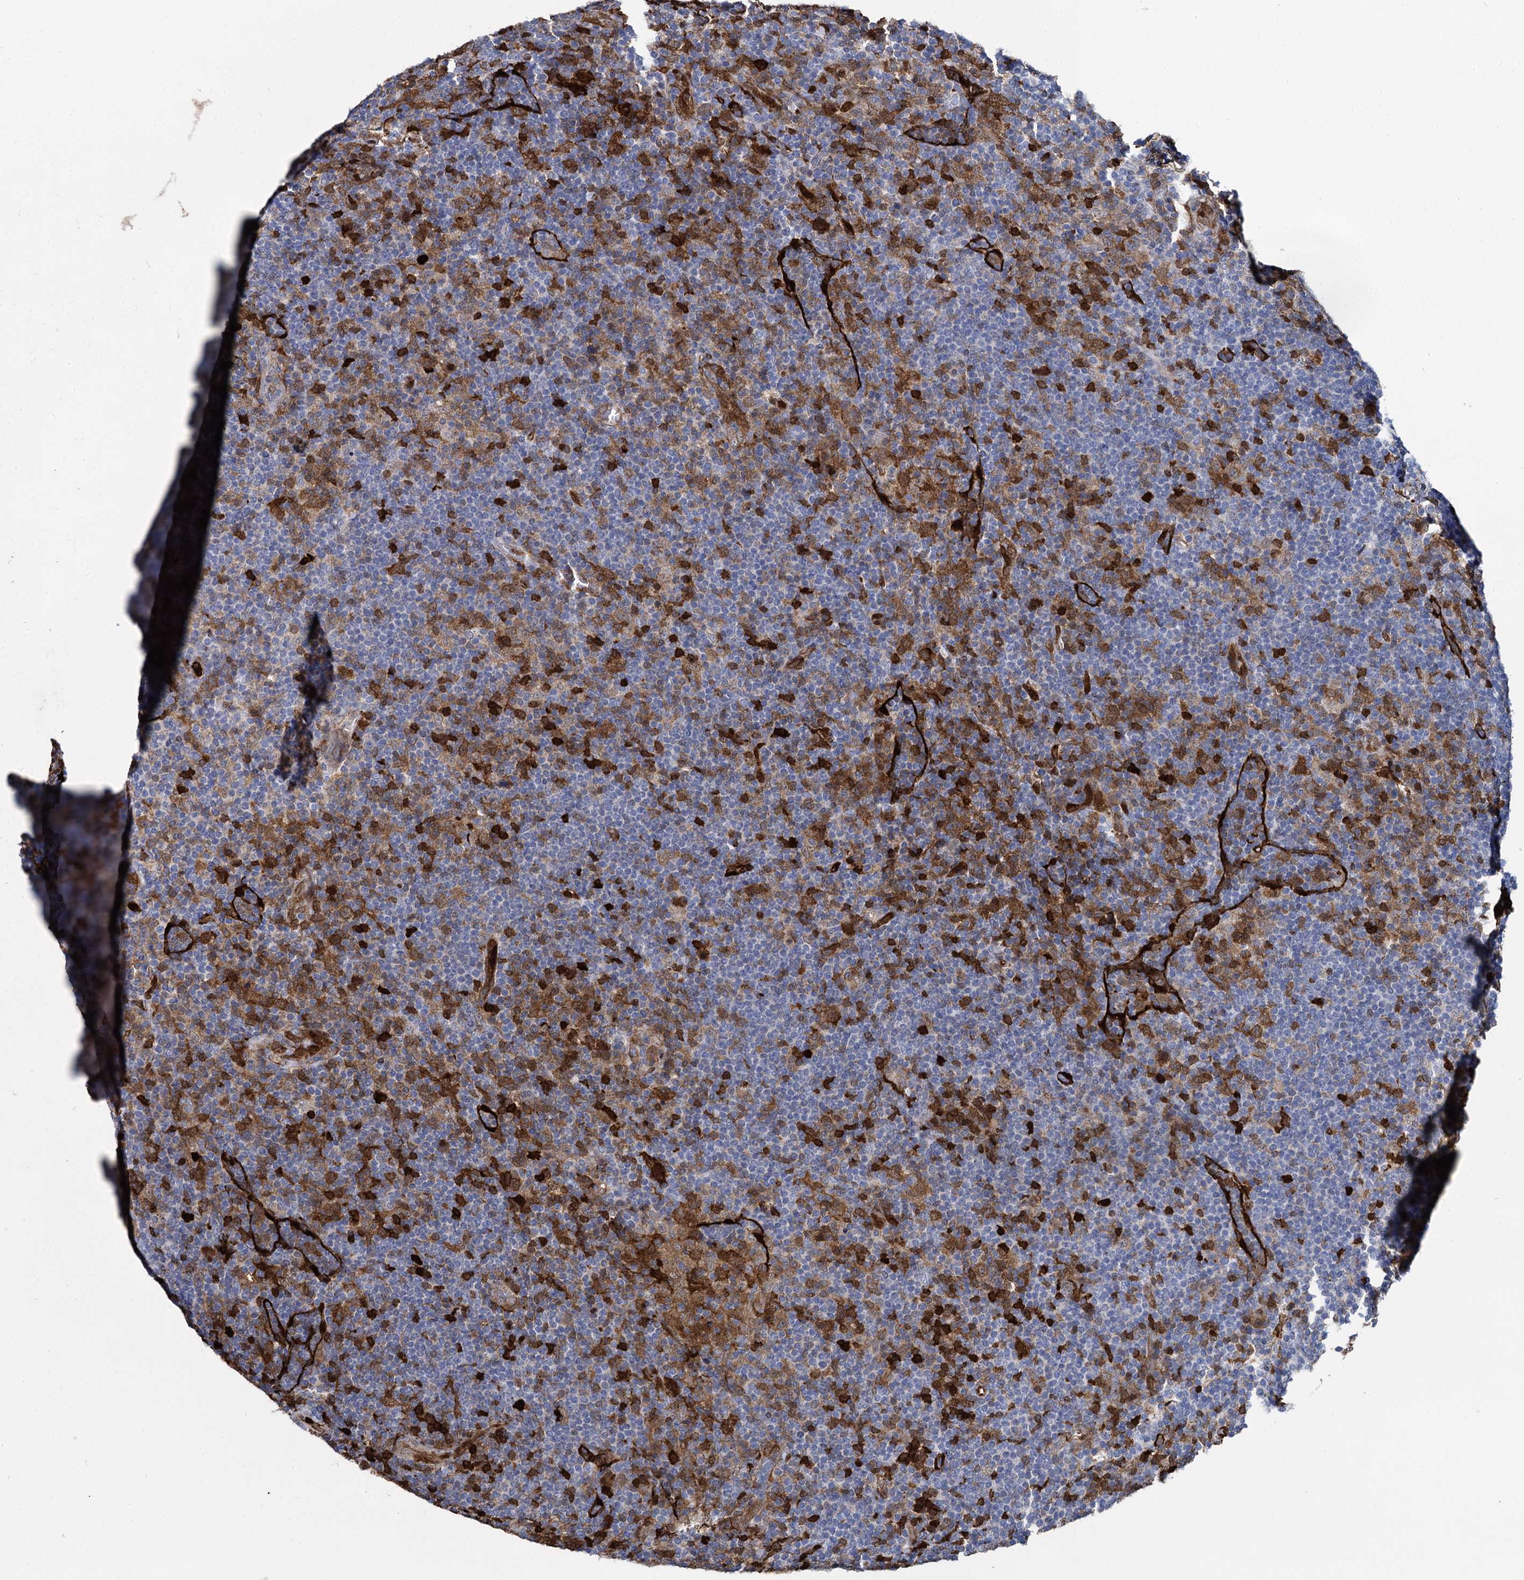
{"staining": {"intensity": "negative", "quantity": "none", "location": "none"}, "tissue": "lymphoma", "cell_type": "Tumor cells", "image_type": "cancer", "snomed": [{"axis": "morphology", "description": "Hodgkin's disease, NOS"}, {"axis": "topography", "description": "Lymph node"}], "caption": "This image is of Hodgkin's disease stained with immunohistochemistry to label a protein in brown with the nuclei are counter-stained blue. There is no expression in tumor cells.", "gene": "FABP5", "patient": {"sex": "female", "age": 57}}